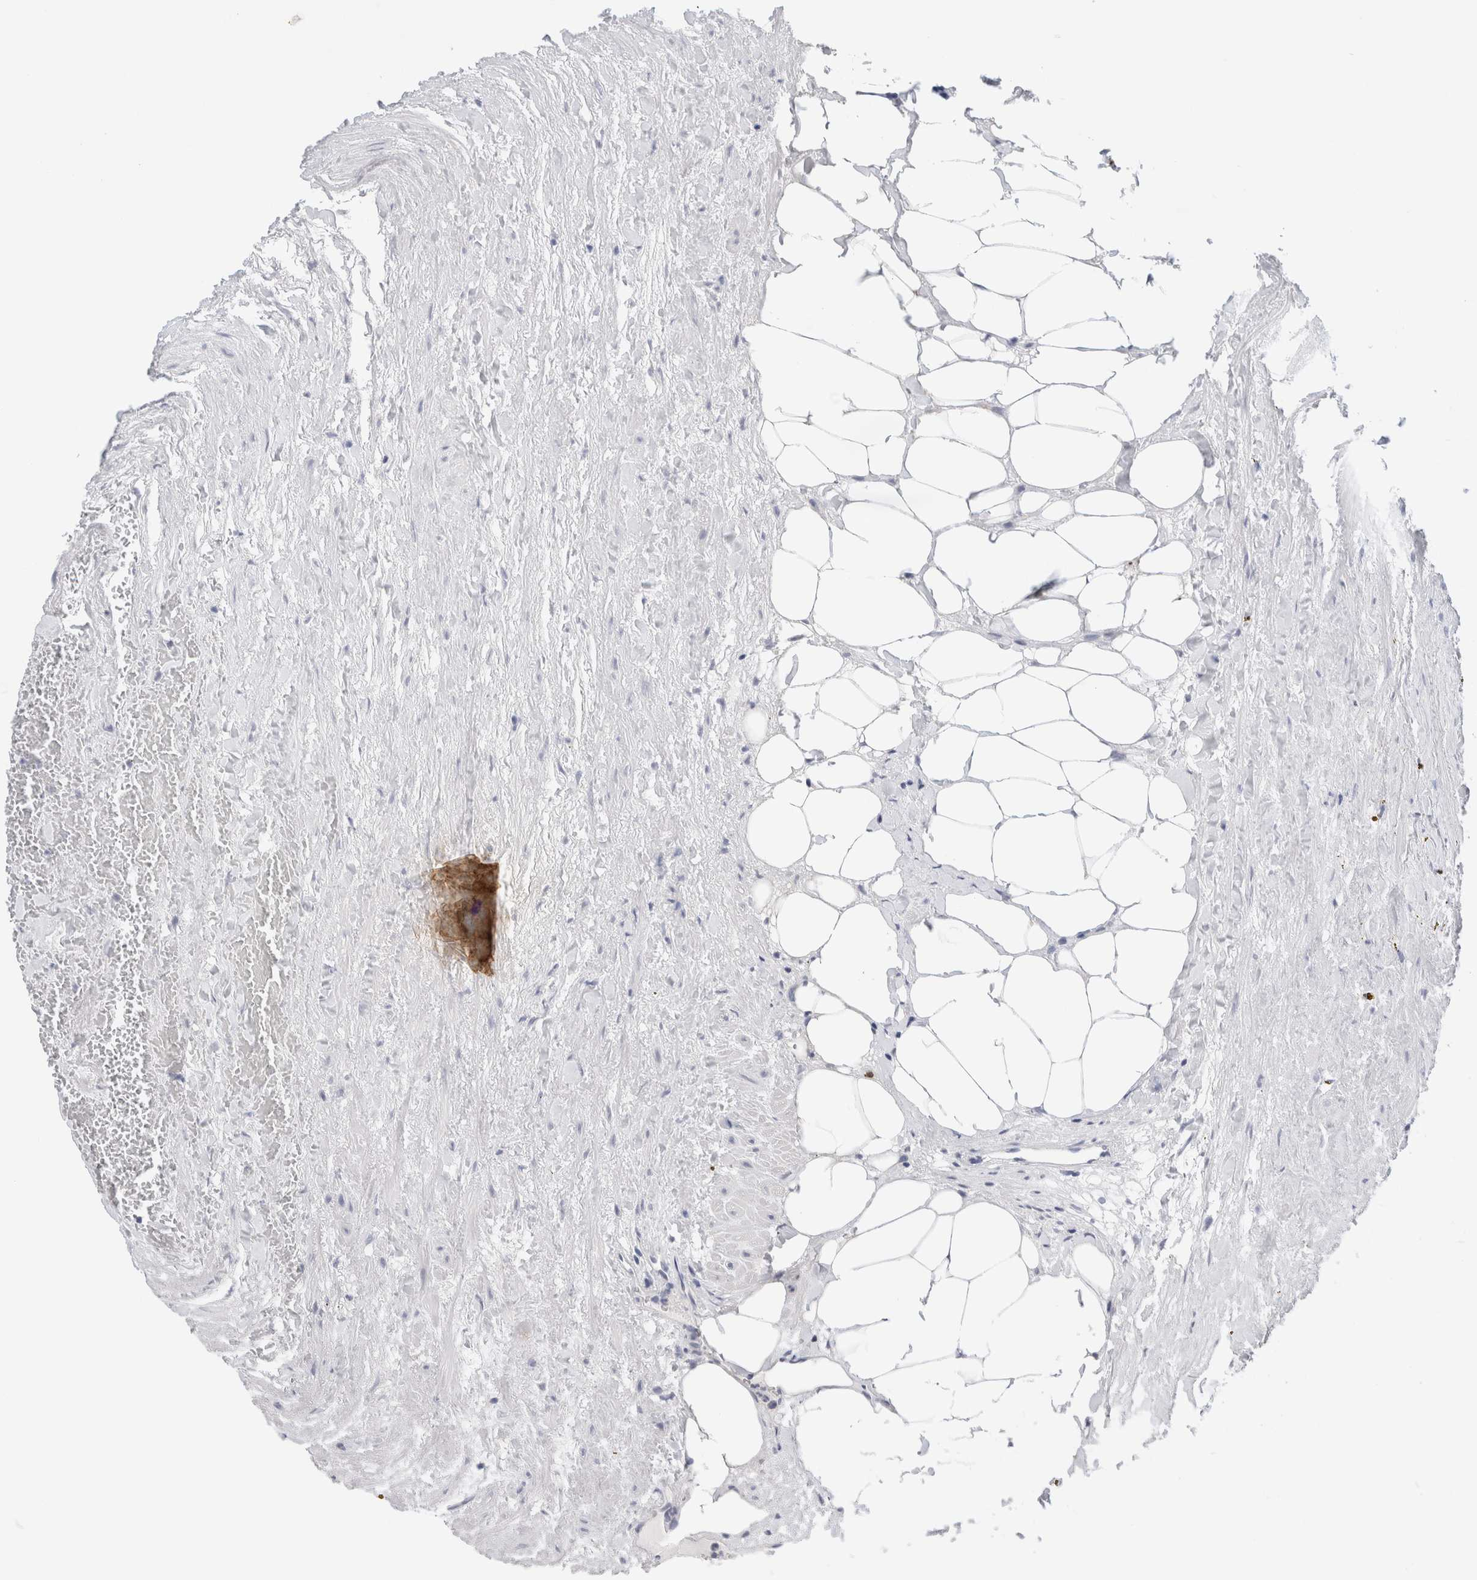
{"staining": {"intensity": "negative", "quantity": "none", "location": "none"}, "tissue": "renal cancer", "cell_type": "Tumor cells", "image_type": "cancer", "snomed": [{"axis": "morphology", "description": "Adenocarcinoma, NOS"}, {"axis": "topography", "description": "Kidney"}], "caption": "Human adenocarcinoma (renal) stained for a protein using IHC shows no expression in tumor cells.", "gene": "SLC22A12", "patient": {"sex": "female", "age": 69}}